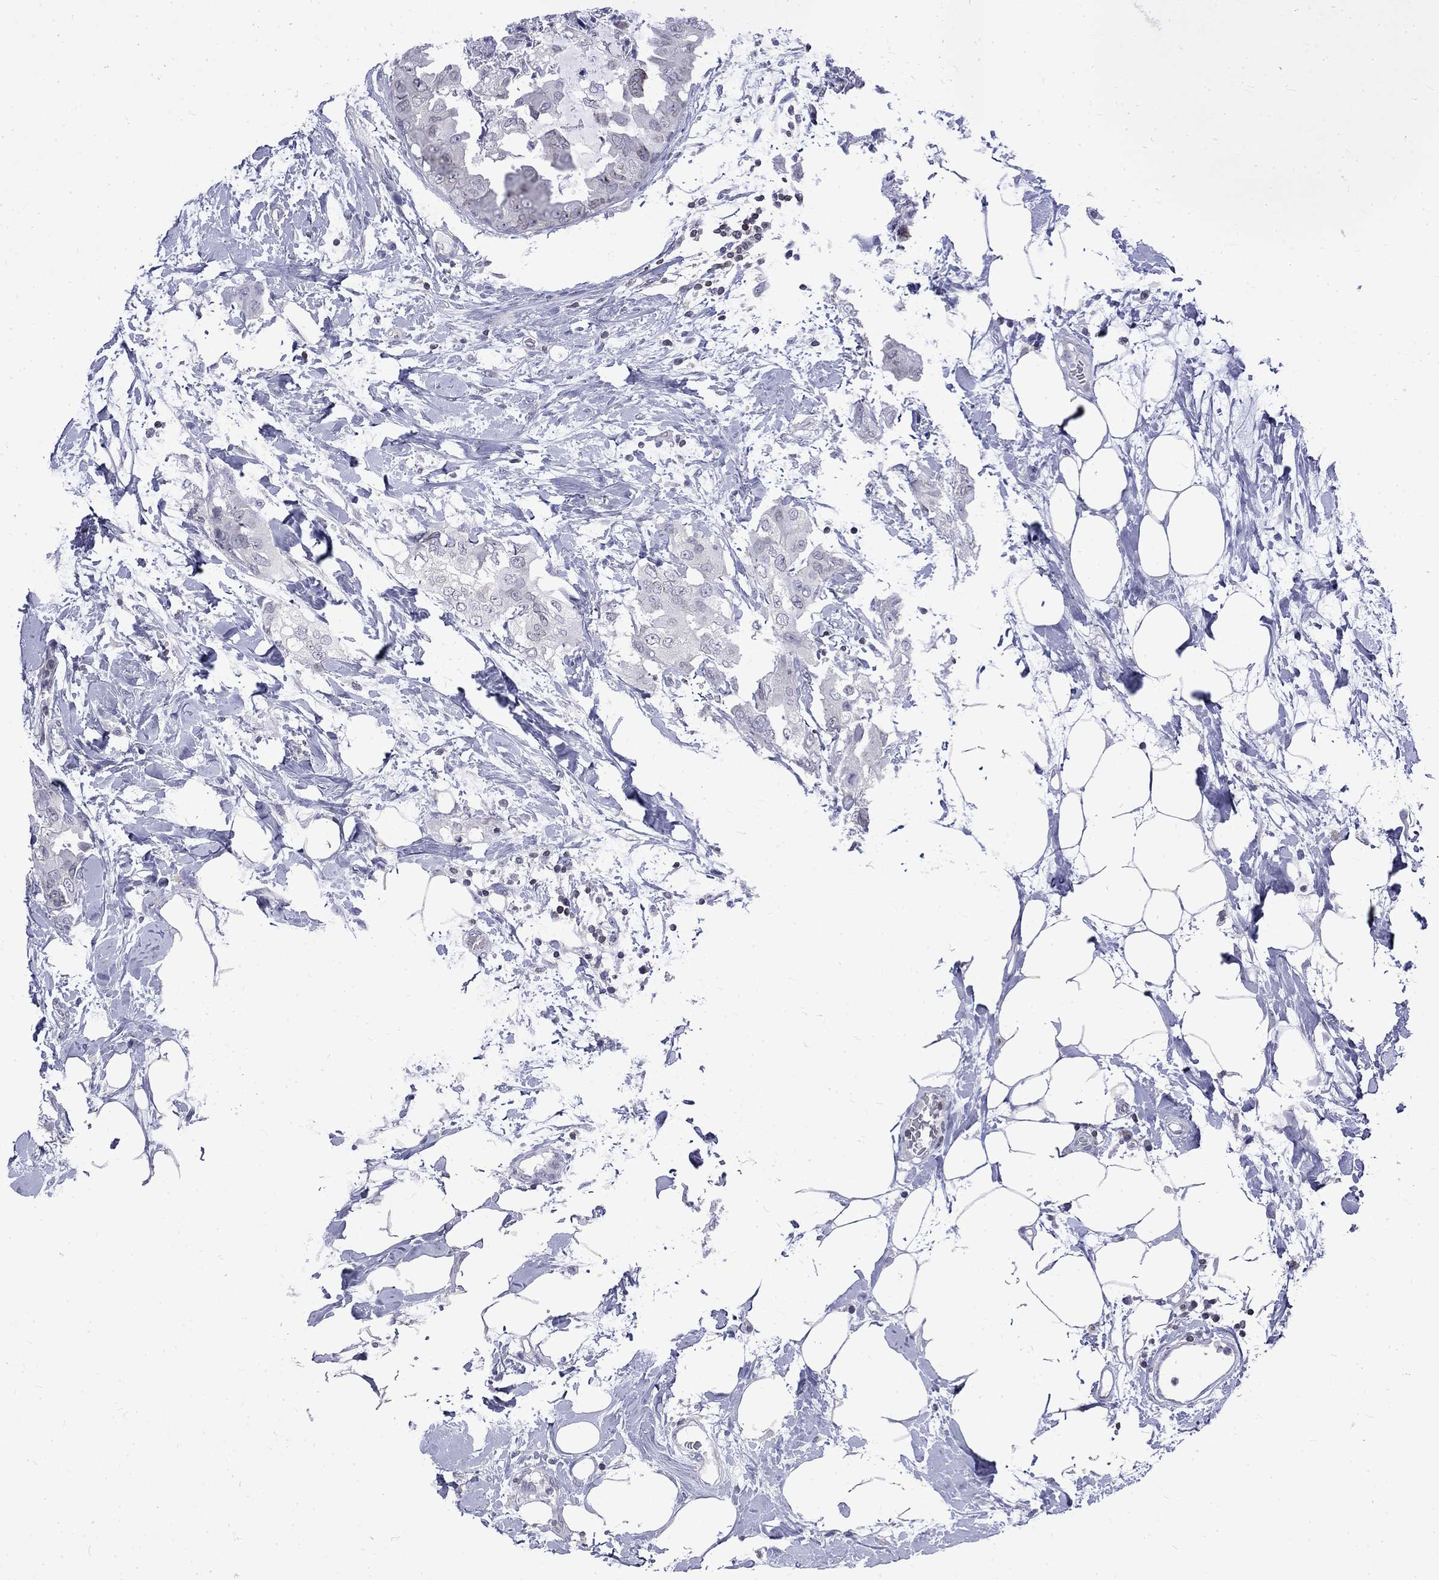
{"staining": {"intensity": "negative", "quantity": "none", "location": "none"}, "tissue": "breast cancer", "cell_type": "Tumor cells", "image_type": "cancer", "snomed": [{"axis": "morphology", "description": "Normal tissue, NOS"}, {"axis": "morphology", "description": "Duct carcinoma"}, {"axis": "topography", "description": "Breast"}], "caption": "Immunohistochemistry histopathology image of breast cancer (infiltrating ductal carcinoma) stained for a protein (brown), which reveals no positivity in tumor cells.", "gene": "SLA", "patient": {"sex": "female", "age": 40}}